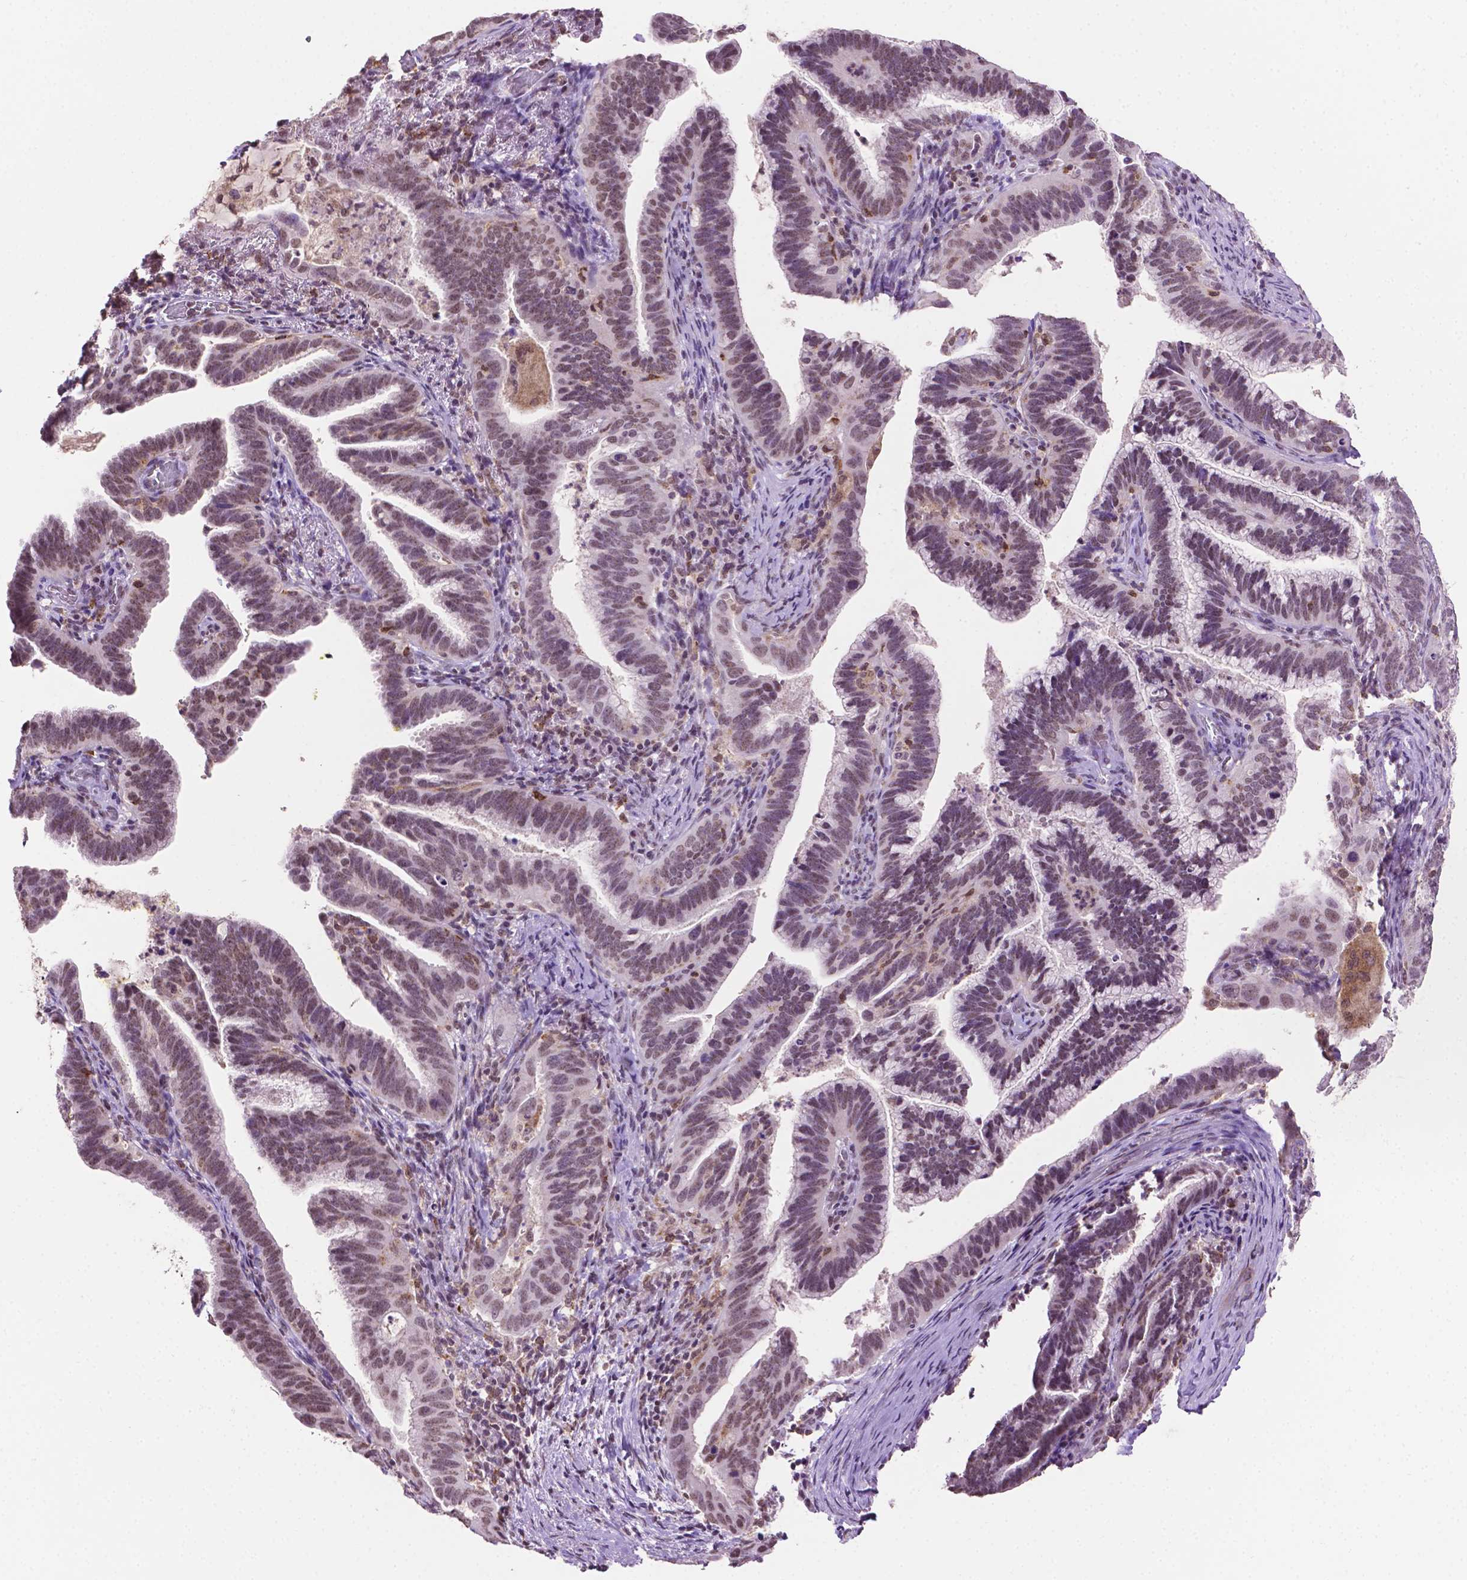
{"staining": {"intensity": "weak", "quantity": ">75%", "location": "nuclear"}, "tissue": "cervical cancer", "cell_type": "Tumor cells", "image_type": "cancer", "snomed": [{"axis": "morphology", "description": "Adenocarcinoma, NOS"}, {"axis": "topography", "description": "Cervix"}], "caption": "The immunohistochemical stain labels weak nuclear positivity in tumor cells of cervical adenocarcinoma tissue.", "gene": "PTPN6", "patient": {"sex": "female", "age": 61}}